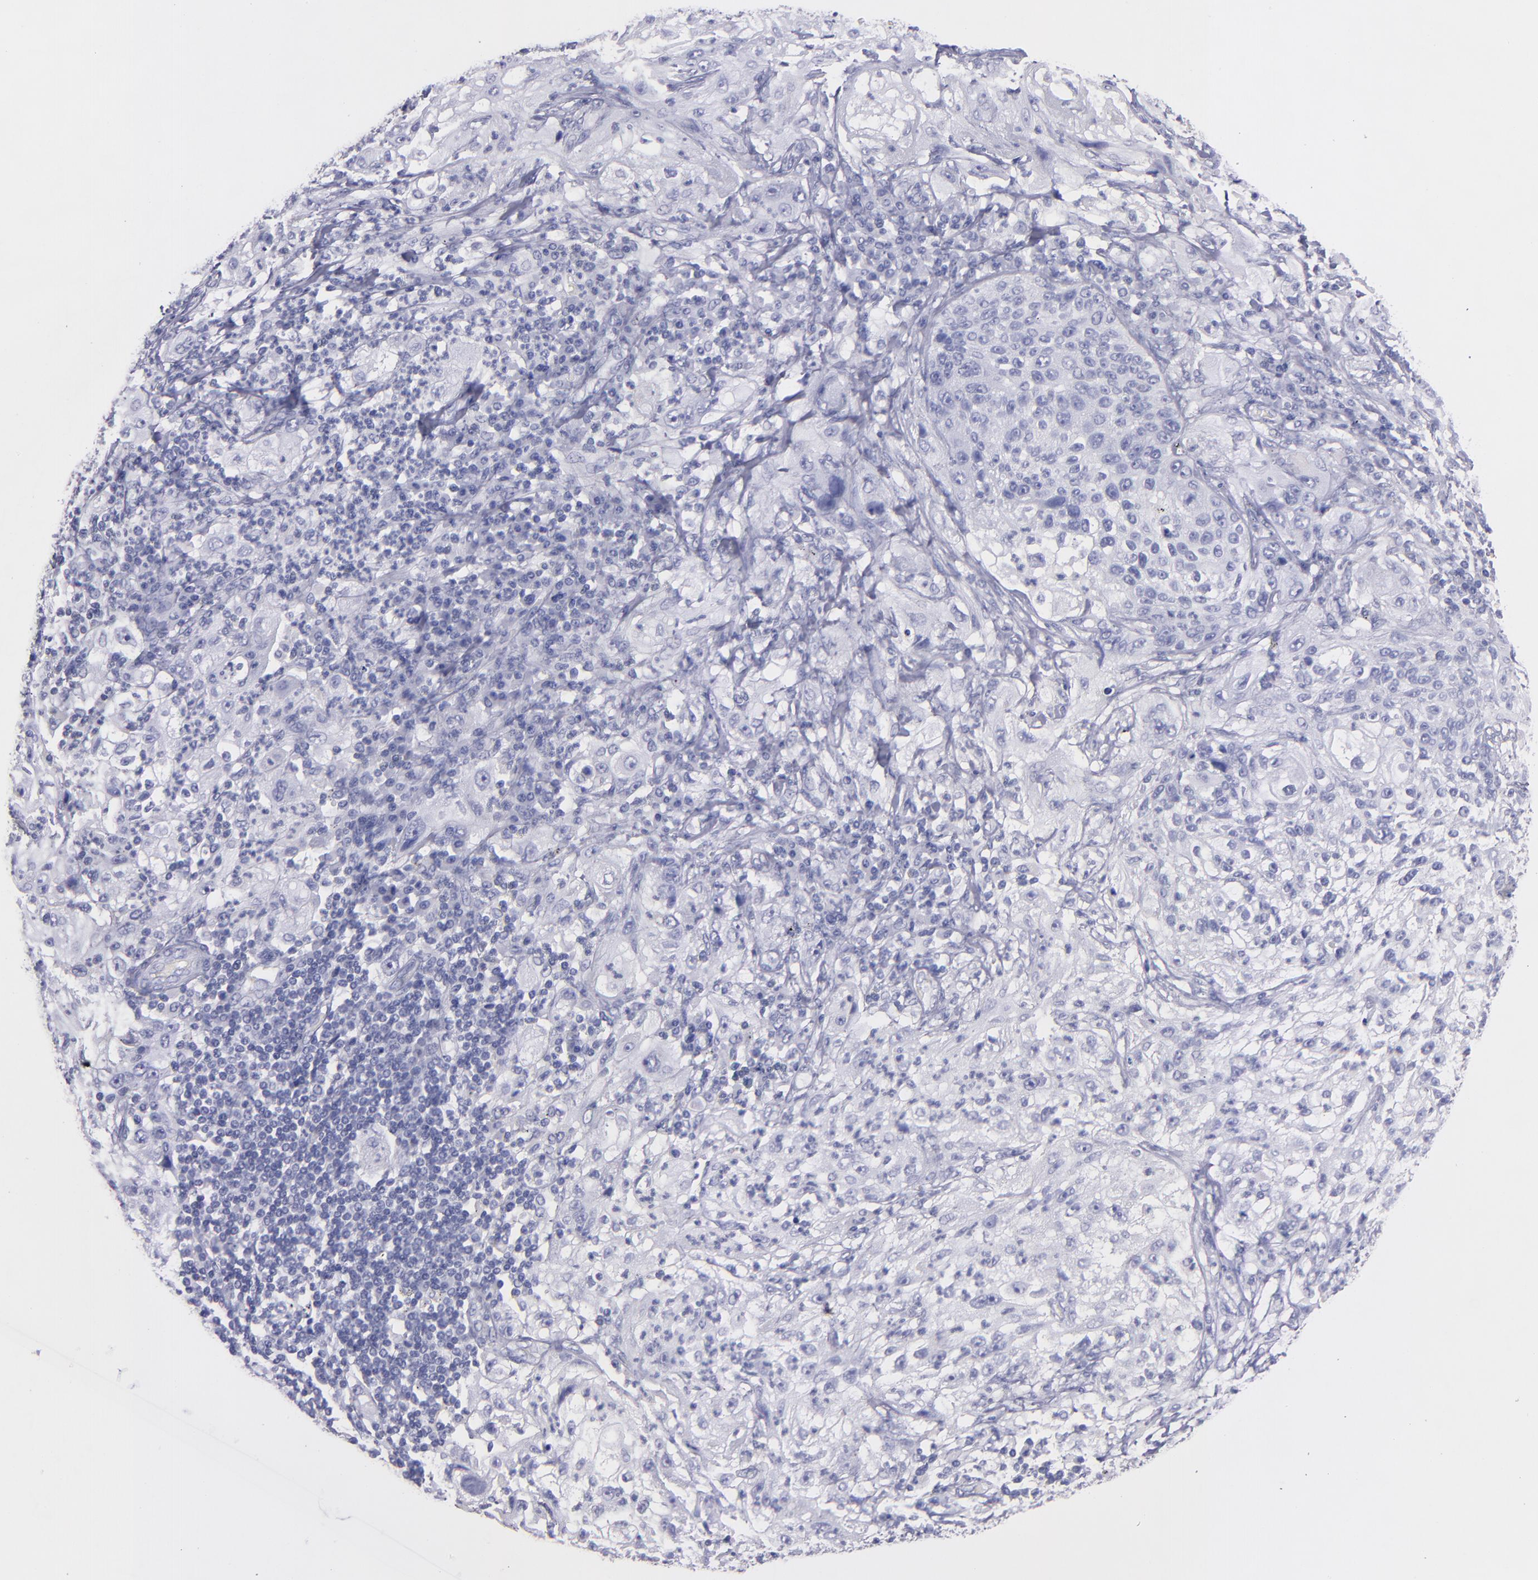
{"staining": {"intensity": "negative", "quantity": "none", "location": "none"}, "tissue": "lung cancer", "cell_type": "Tumor cells", "image_type": "cancer", "snomed": [{"axis": "morphology", "description": "Inflammation, NOS"}, {"axis": "morphology", "description": "Squamous cell carcinoma, NOS"}, {"axis": "topography", "description": "Lymph node"}, {"axis": "topography", "description": "Soft tissue"}, {"axis": "topography", "description": "Lung"}], "caption": "Squamous cell carcinoma (lung) stained for a protein using immunohistochemistry displays no expression tumor cells.", "gene": "TG", "patient": {"sex": "male", "age": 66}}